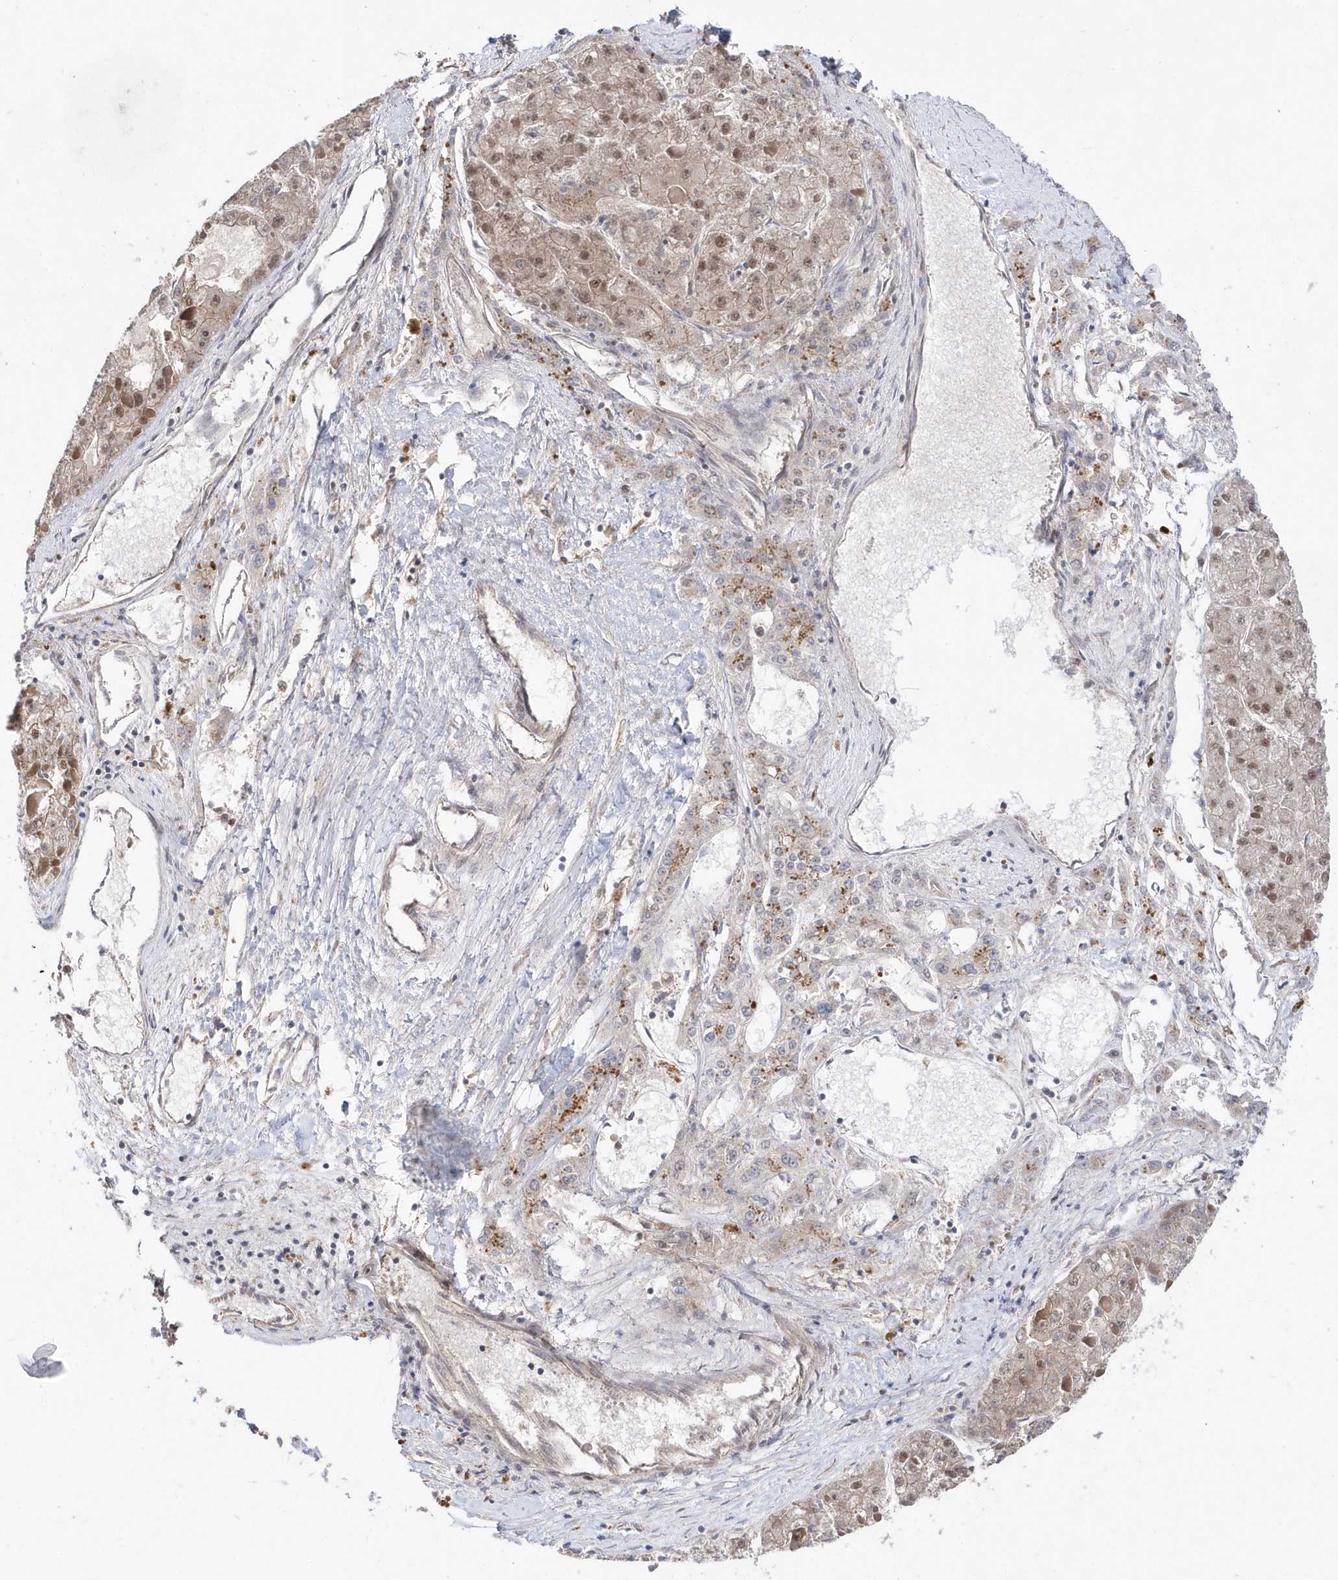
{"staining": {"intensity": "weak", "quantity": "25%-75%", "location": "cytoplasmic/membranous,nuclear"}, "tissue": "liver cancer", "cell_type": "Tumor cells", "image_type": "cancer", "snomed": [{"axis": "morphology", "description": "Carcinoma, Hepatocellular, NOS"}, {"axis": "topography", "description": "Liver"}], "caption": "Immunohistochemical staining of human liver hepatocellular carcinoma reveals weak cytoplasmic/membranous and nuclear protein expression in about 25%-75% of tumor cells.", "gene": "DALRD3", "patient": {"sex": "female", "age": 73}}